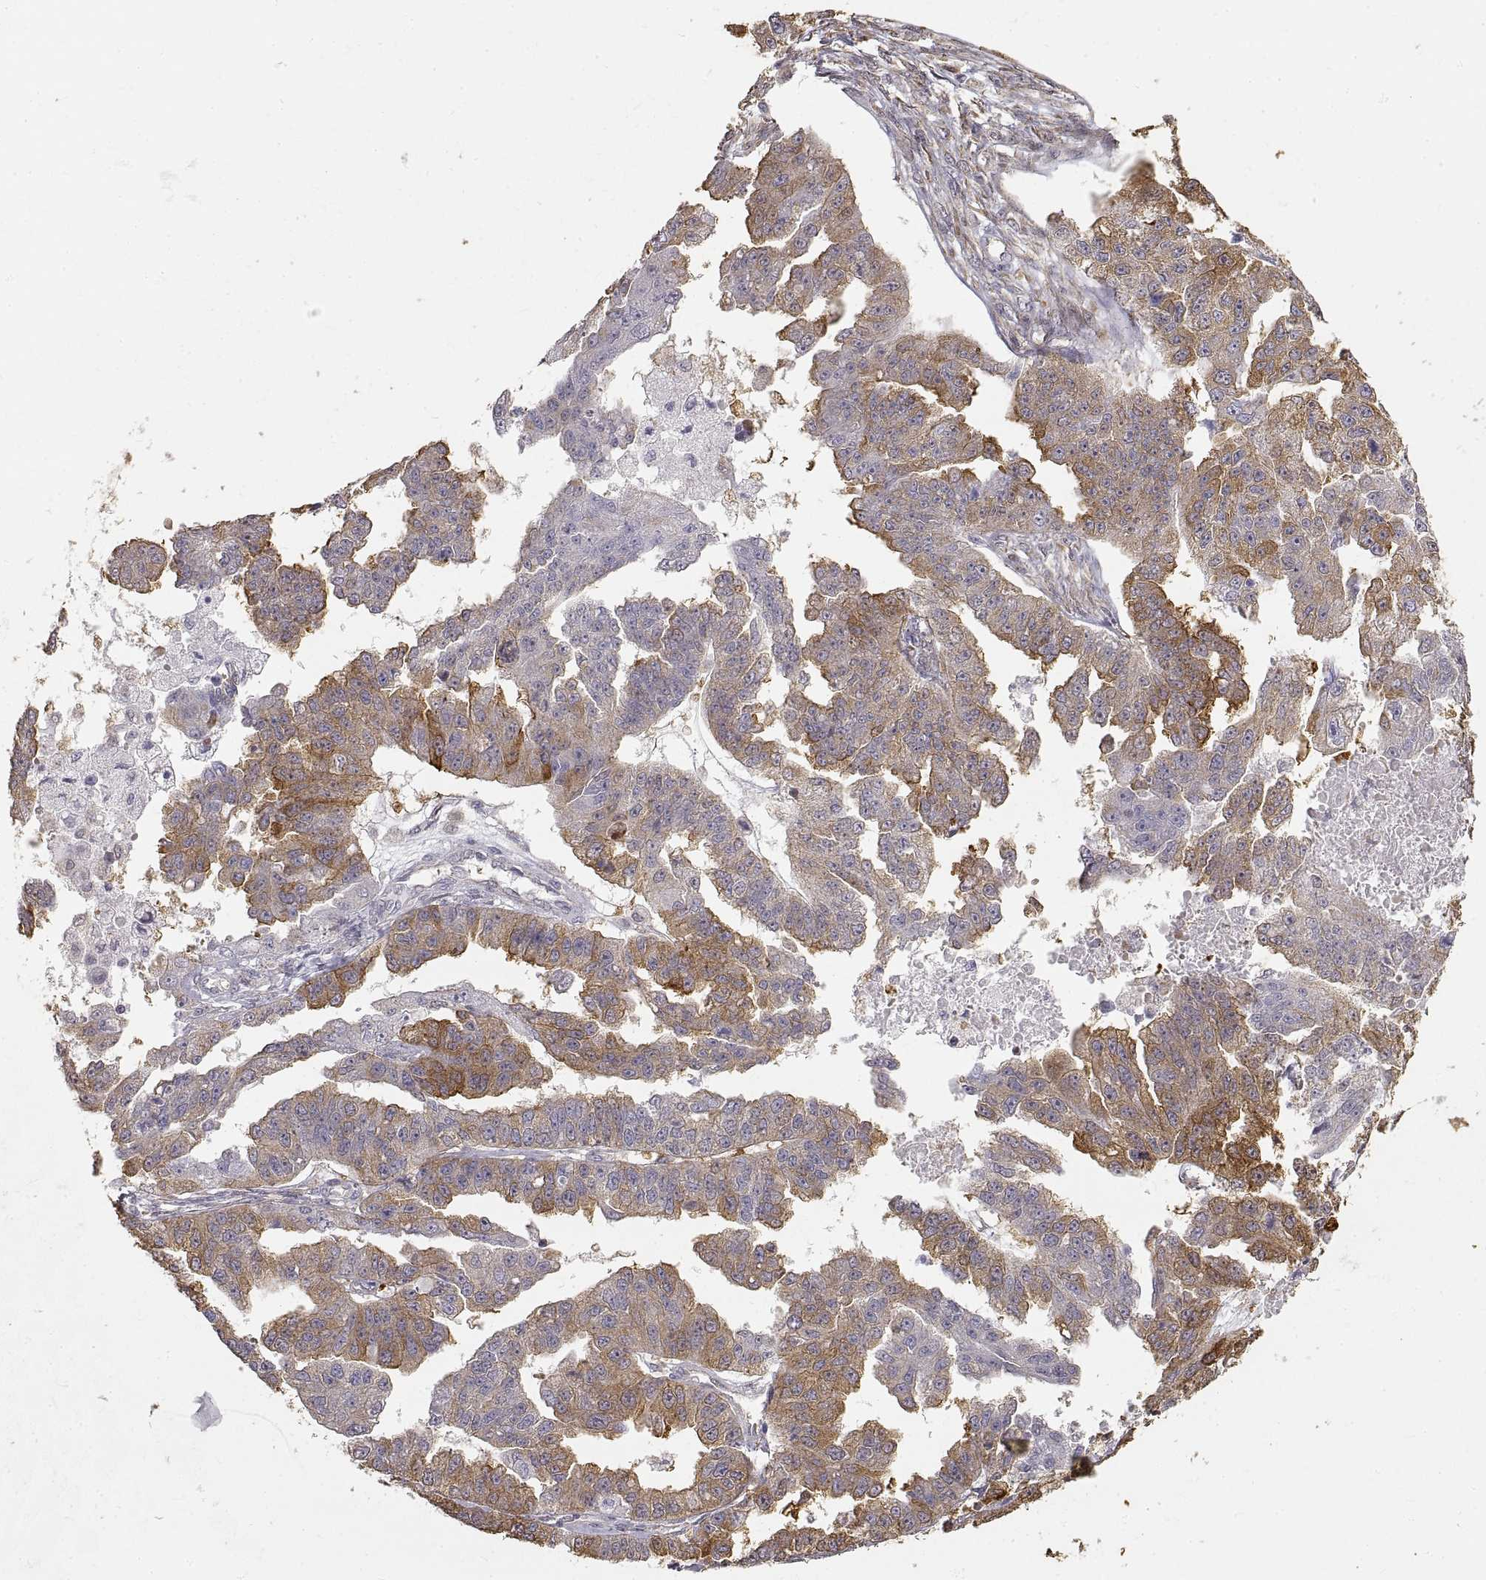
{"staining": {"intensity": "strong", "quantity": "<25%", "location": "cytoplasmic/membranous"}, "tissue": "ovarian cancer", "cell_type": "Tumor cells", "image_type": "cancer", "snomed": [{"axis": "morphology", "description": "Cystadenocarcinoma, serous, NOS"}, {"axis": "topography", "description": "Ovary"}], "caption": "Protein analysis of ovarian cancer tissue reveals strong cytoplasmic/membranous expression in approximately <25% of tumor cells.", "gene": "HSP90AB1", "patient": {"sex": "female", "age": 58}}